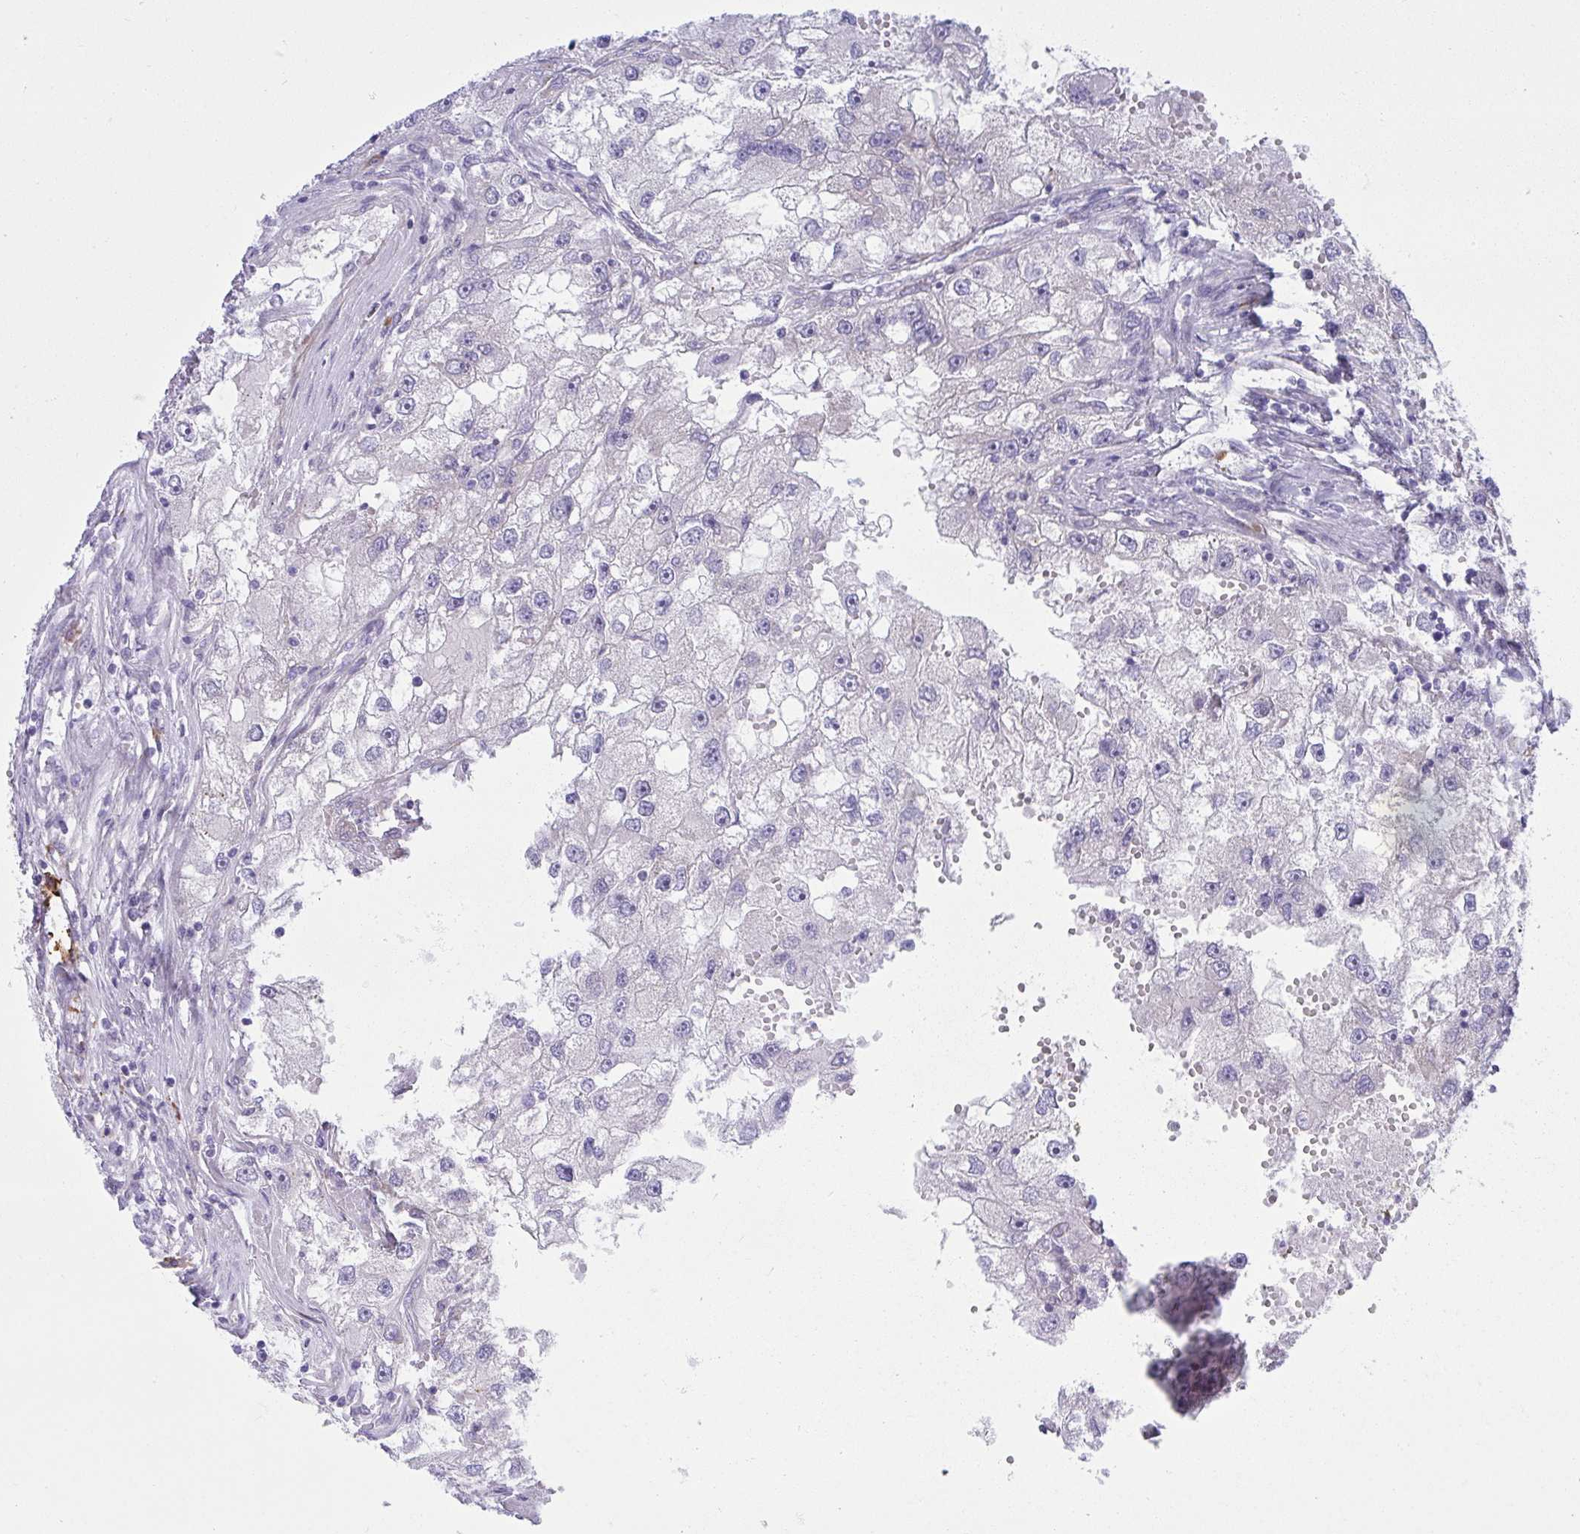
{"staining": {"intensity": "negative", "quantity": "none", "location": "none"}, "tissue": "renal cancer", "cell_type": "Tumor cells", "image_type": "cancer", "snomed": [{"axis": "morphology", "description": "Adenocarcinoma, NOS"}, {"axis": "topography", "description": "Kidney"}], "caption": "Immunohistochemistry of renal cancer (adenocarcinoma) displays no positivity in tumor cells.", "gene": "PUS7L", "patient": {"sex": "male", "age": 63}}